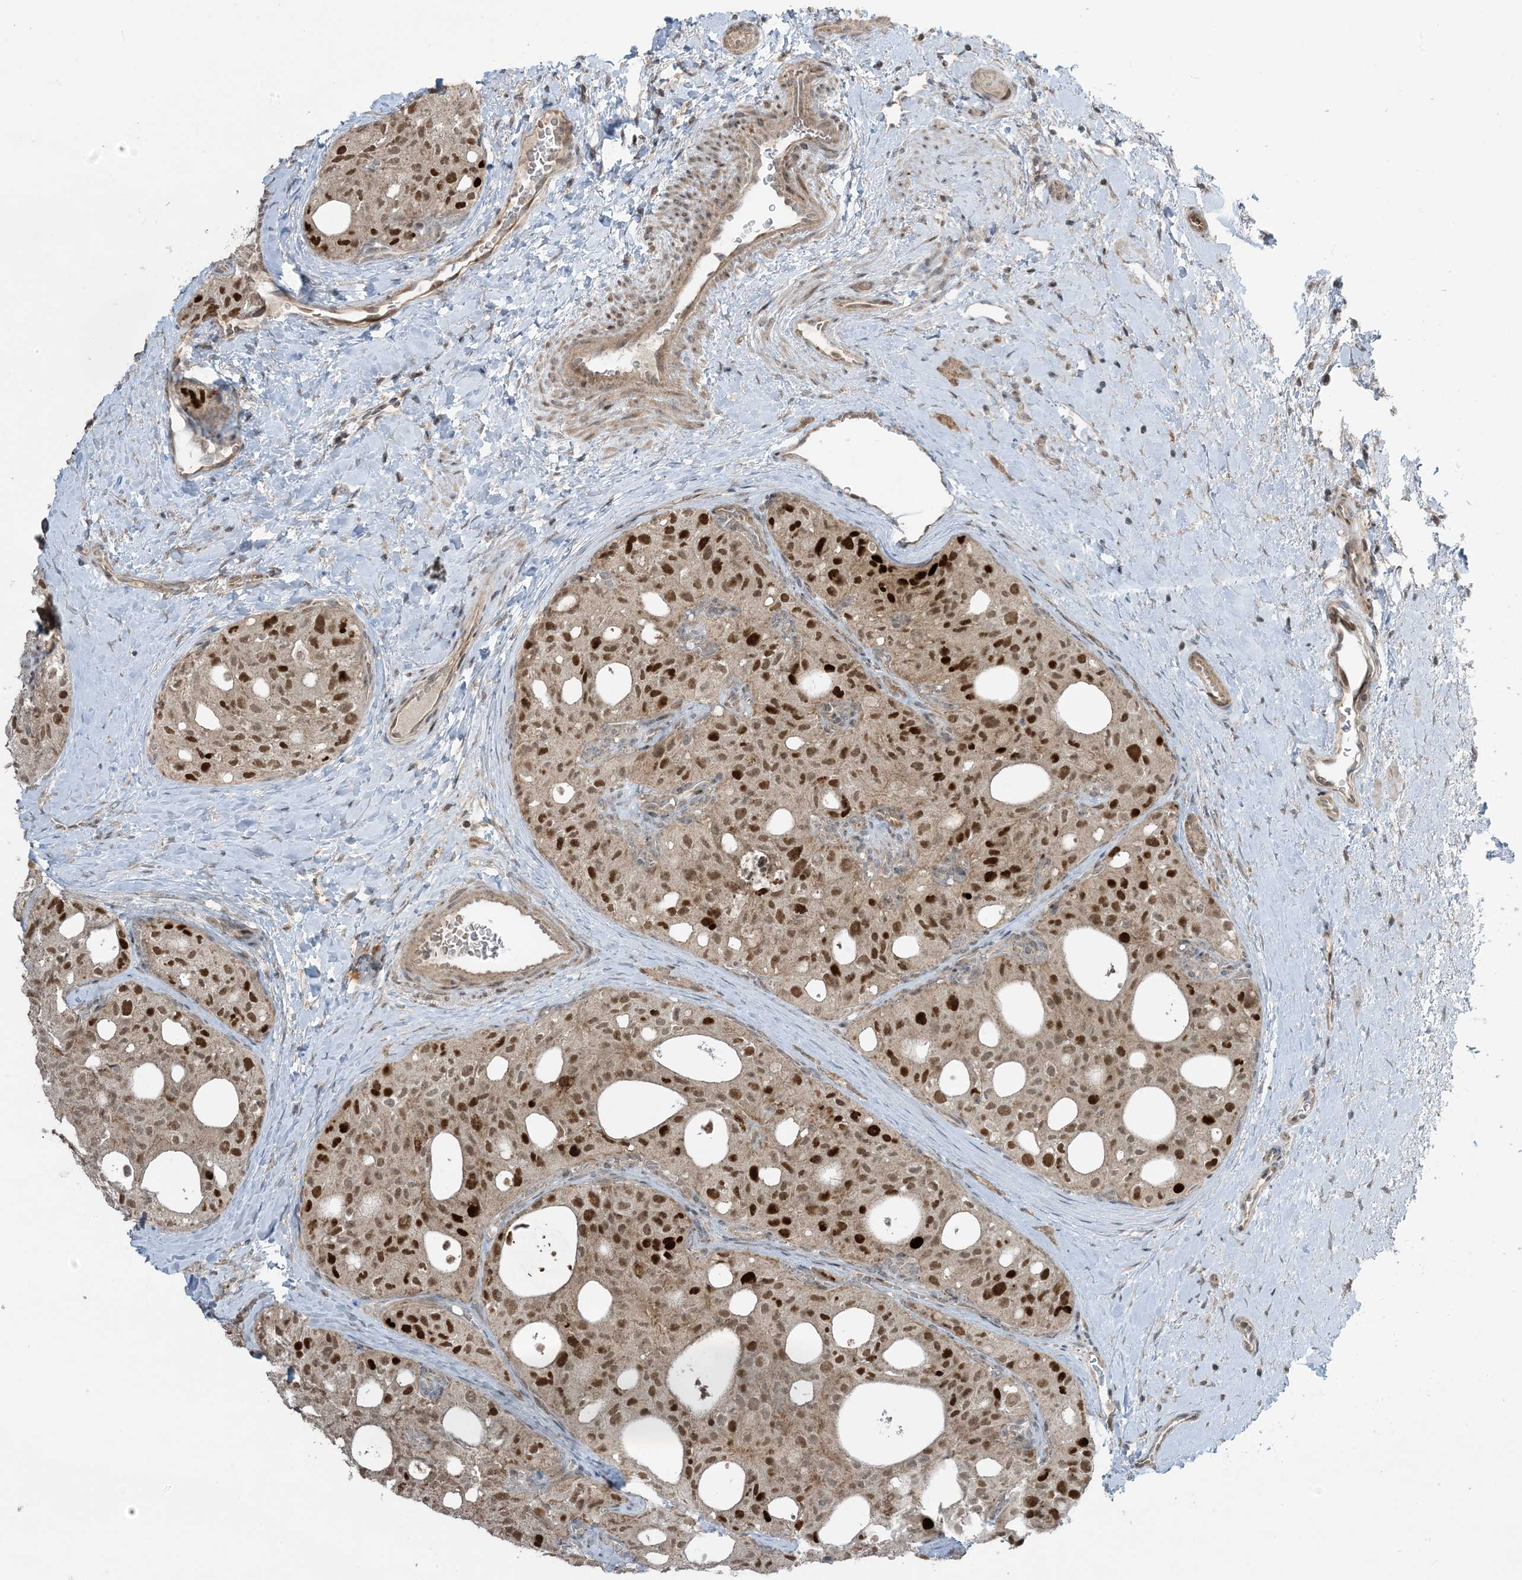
{"staining": {"intensity": "strong", "quantity": "25%-75%", "location": "nuclear"}, "tissue": "thyroid cancer", "cell_type": "Tumor cells", "image_type": "cancer", "snomed": [{"axis": "morphology", "description": "Follicular adenoma carcinoma, NOS"}, {"axis": "topography", "description": "Thyroid gland"}], "caption": "Follicular adenoma carcinoma (thyroid) stained with a brown dye demonstrates strong nuclear positive positivity in approximately 25%-75% of tumor cells.", "gene": "PHLDB2", "patient": {"sex": "male", "age": 75}}